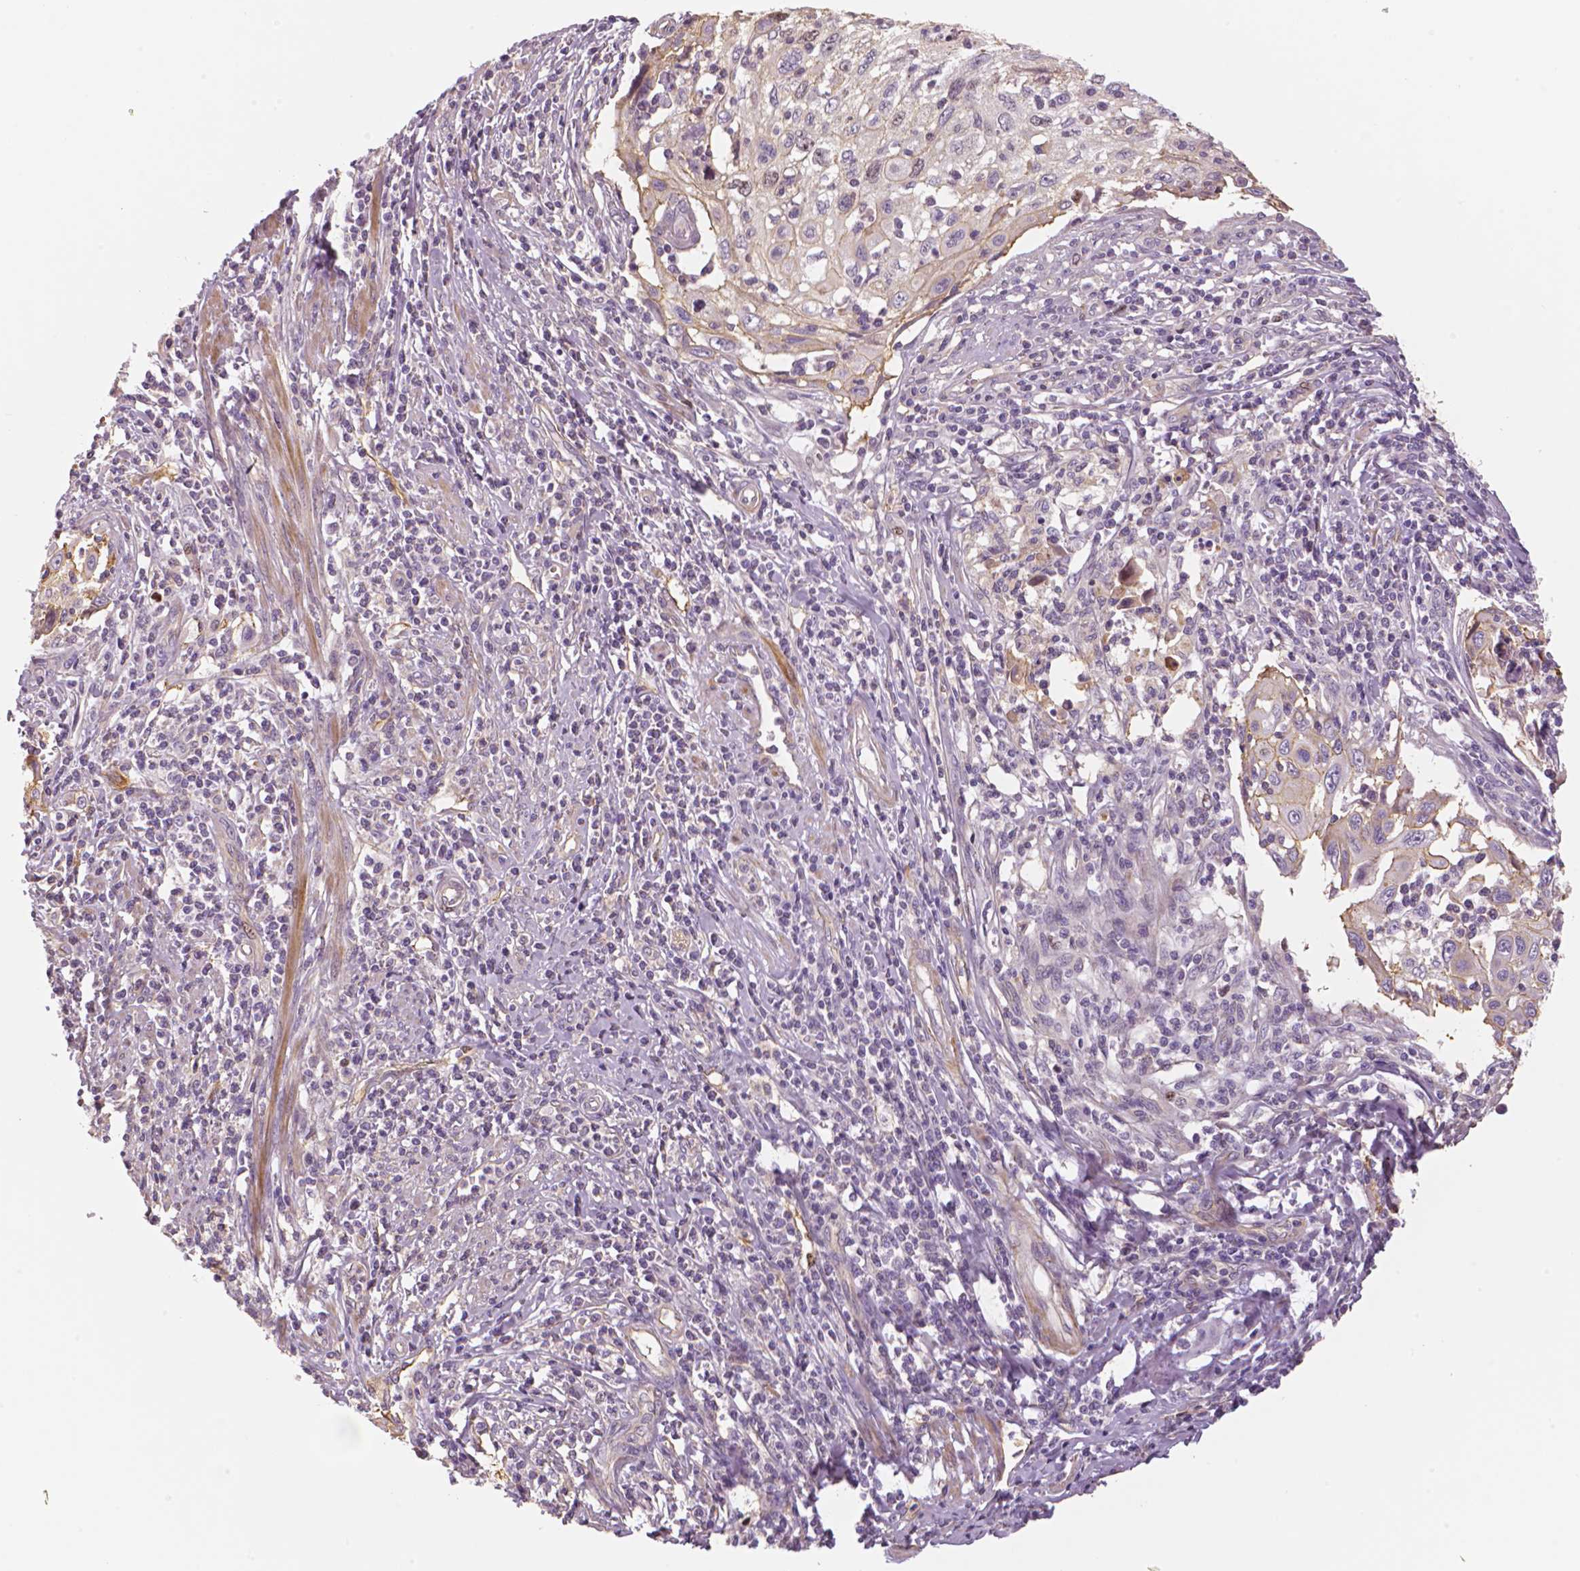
{"staining": {"intensity": "moderate", "quantity": "<25%", "location": "nuclear"}, "tissue": "cervical cancer", "cell_type": "Tumor cells", "image_type": "cancer", "snomed": [{"axis": "morphology", "description": "Squamous cell carcinoma, NOS"}, {"axis": "topography", "description": "Cervix"}], "caption": "Protein staining by immunohistochemistry (IHC) displays moderate nuclear expression in approximately <25% of tumor cells in squamous cell carcinoma (cervical). Immunohistochemistry (ihc) stains the protein of interest in brown and the nuclei are stained blue.", "gene": "MKI67", "patient": {"sex": "female", "age": 70}}